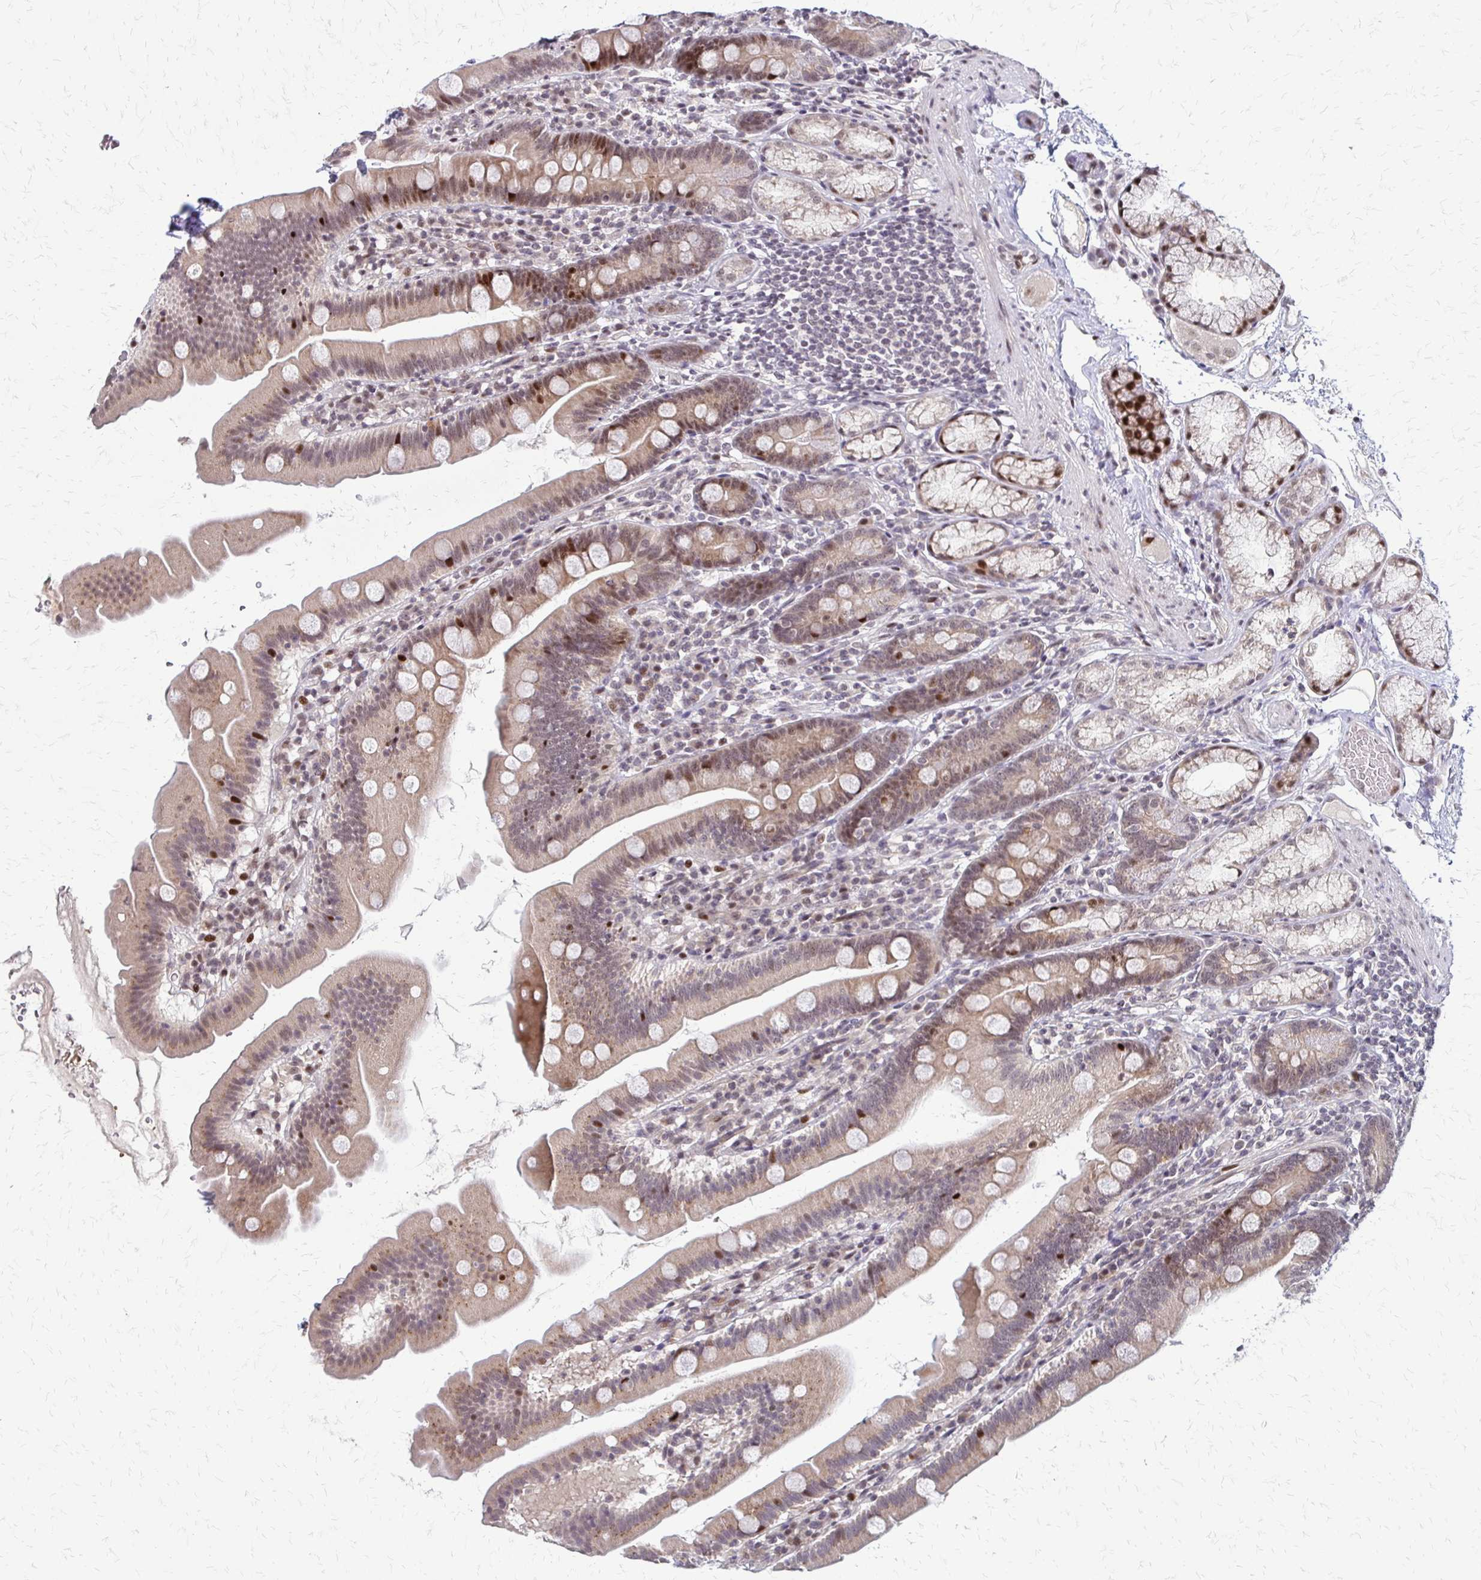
{"staining": {"intensity": "moderate", "quantity": ">75%", "location": "cytoplasmic/membranous,nuclear"}, "tissue": "duodenum", "cell_type": "Glandular cells", "image_type": "normal", "snomed": [{"axis": "morphology", "description": "Normal tissue, NOS"}, {"axis": "topography", "description": "Duodenum"}], "caption": "IHC micrograph of unremarkable duodenum stained for a protein (brown), which demonstrates medium levels of moderate cytoplasmic/membranous,nuclear expression in about >75% of glandular cells.", "gene": "TRIR", "patient": {"sex": "female", "age": 67}}